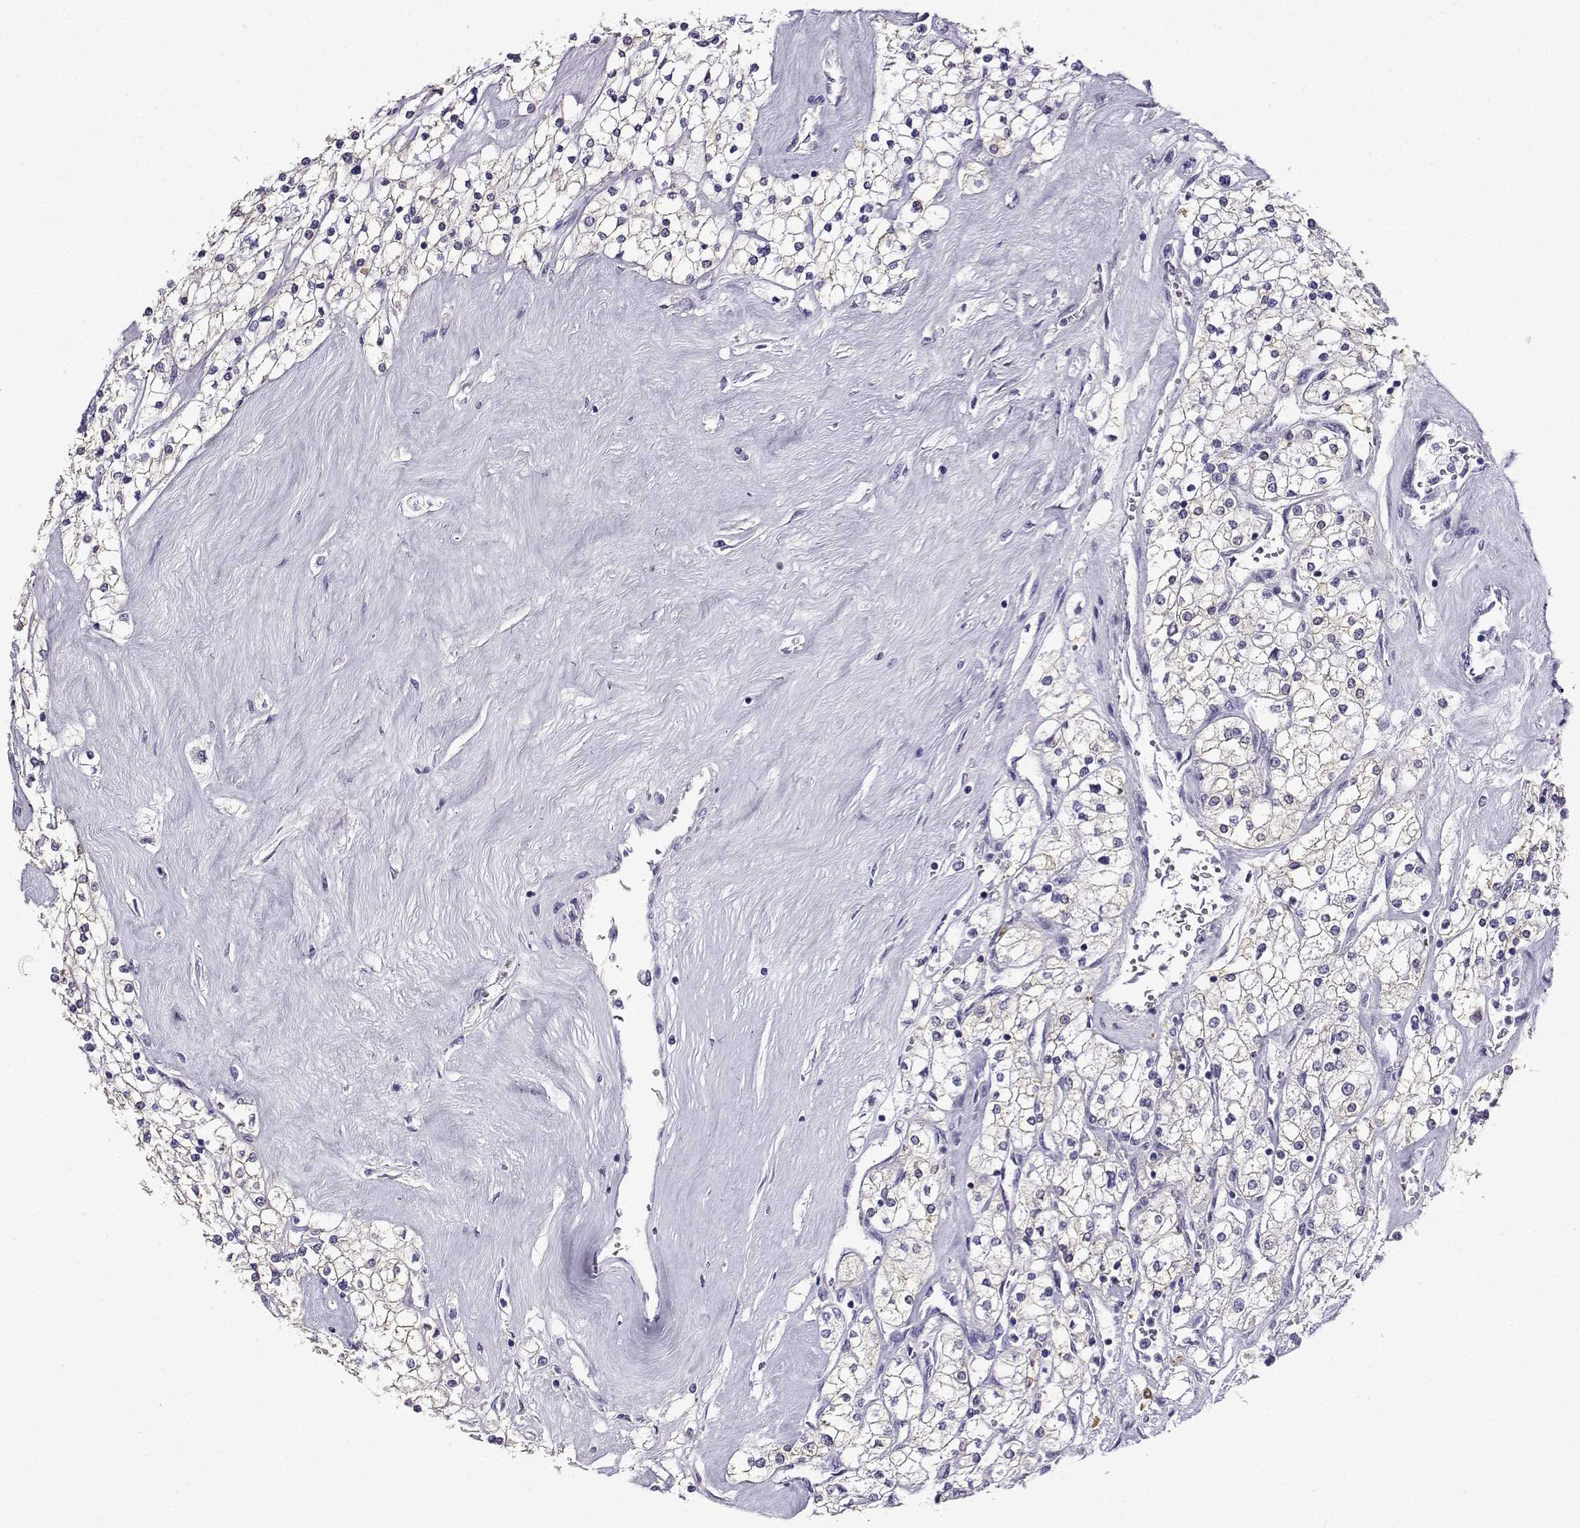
{"staining": {"intensity": "negative", "quantity": "none", "location": "none"}, "tissue": "renal cancer", "cell_type": "Tumor cells", "image_type": "cancer", "snomed": [{"axis": "morphology", "description": "Adenocarcinoma, NOS"}, {"axis": "topography", "description": "Kidney"}], "caption": "This is an IHC image of human renal cancer. There is no expression in tumor cells.", "gene": "LINGO1", "patient": {"sex": "male", "age": 80}}